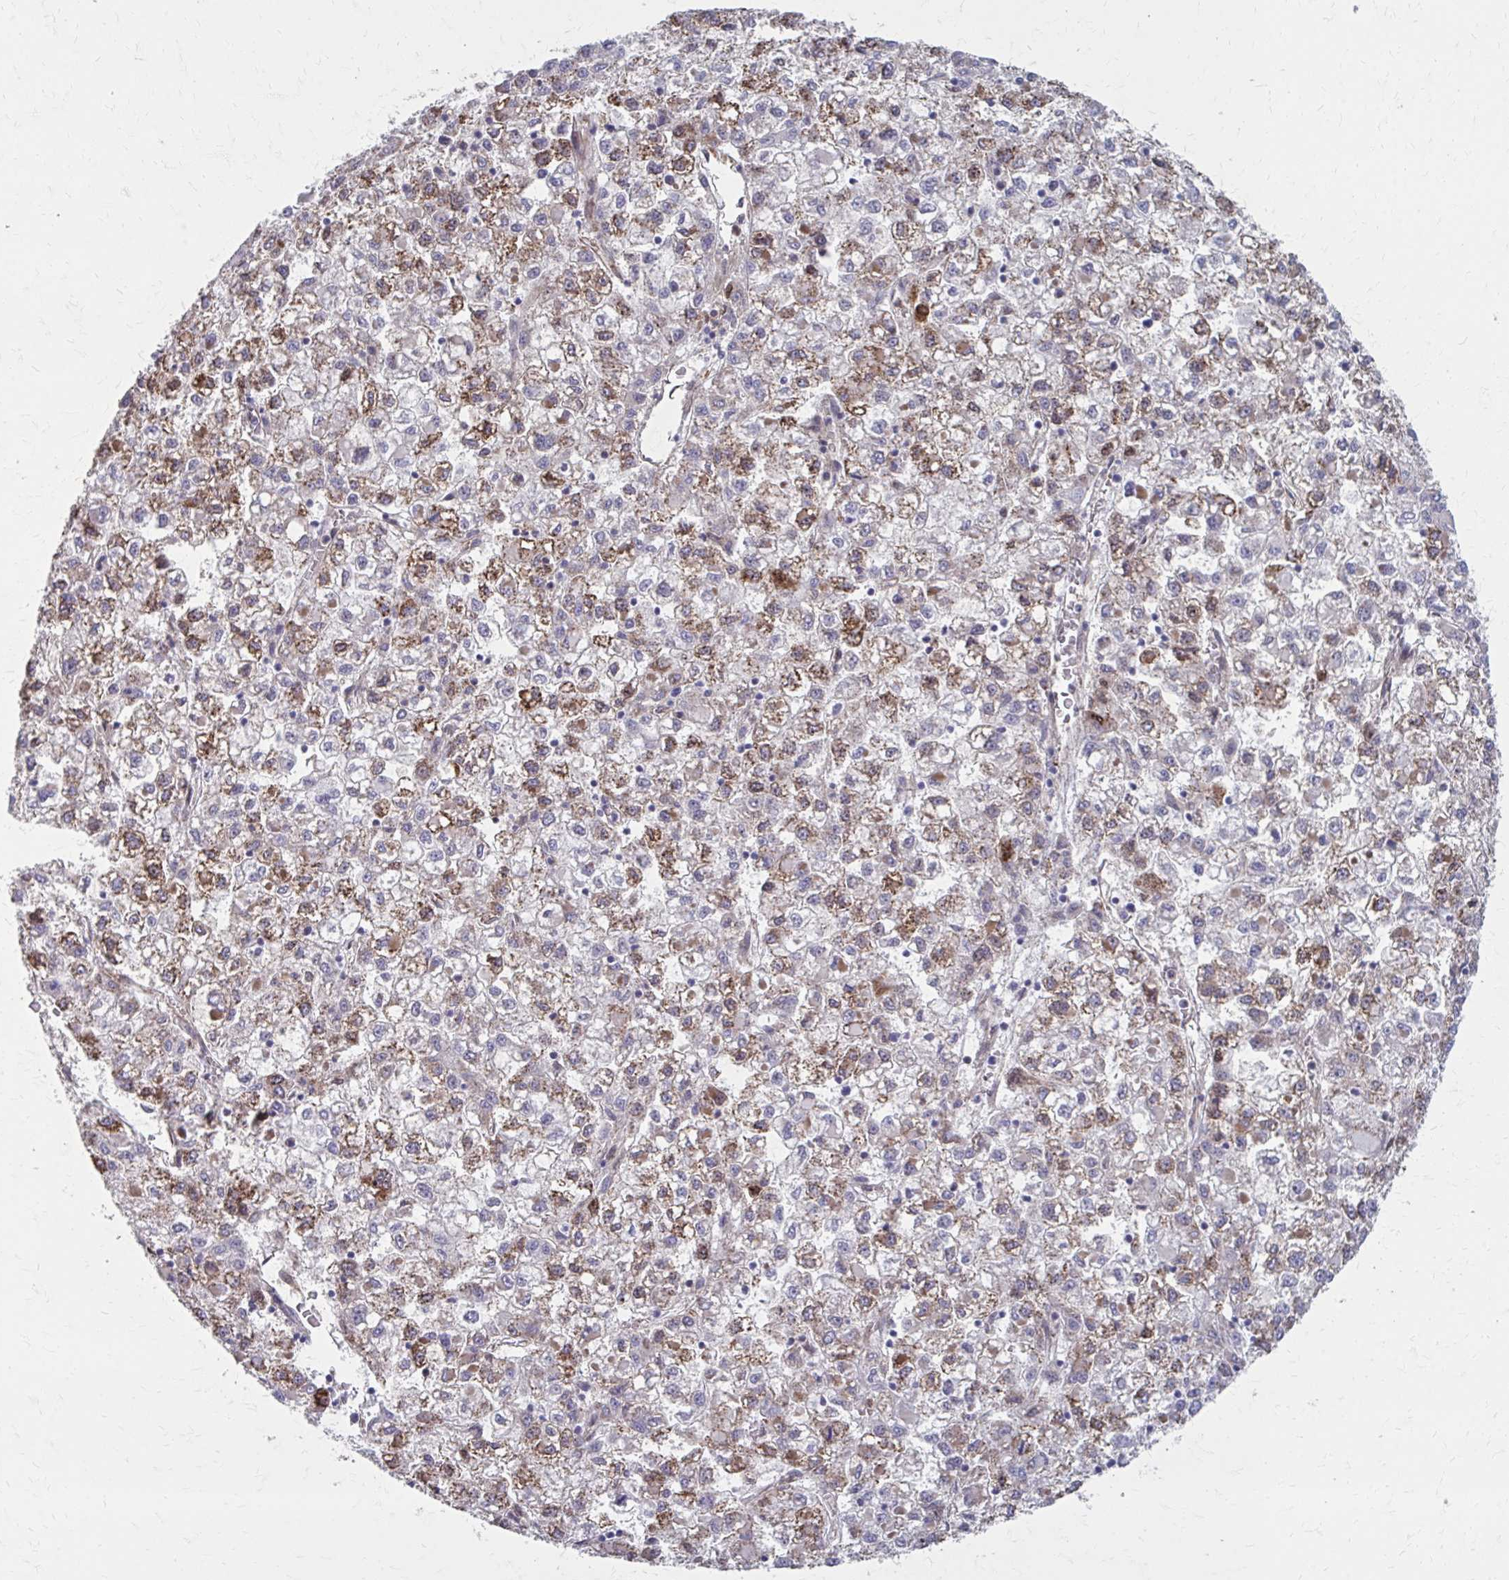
{"staining": {"intensity": "moderate", "quantity": "25%-75%", "location": "cytoplasmic/membranous"}, "tissue": "liver cancer", "cell_type": "Tumor cells", "image_type": "cancer", "snomed": [{"axis": "morphology", "description": "Carcinoma, Hepatocellular, NOS"}, {"axis": "topography", "description": "Liver"}], "caption": "About 25%-75% of tumor cells in liver cancer (hepatocellular carcinoma) demonstrate moderate cytoplasmic/membranous protein expression as visualized by brown immunohistochemical staining.", "gene": "MMP14", "patient": {"sex": "male", "age": 40}}